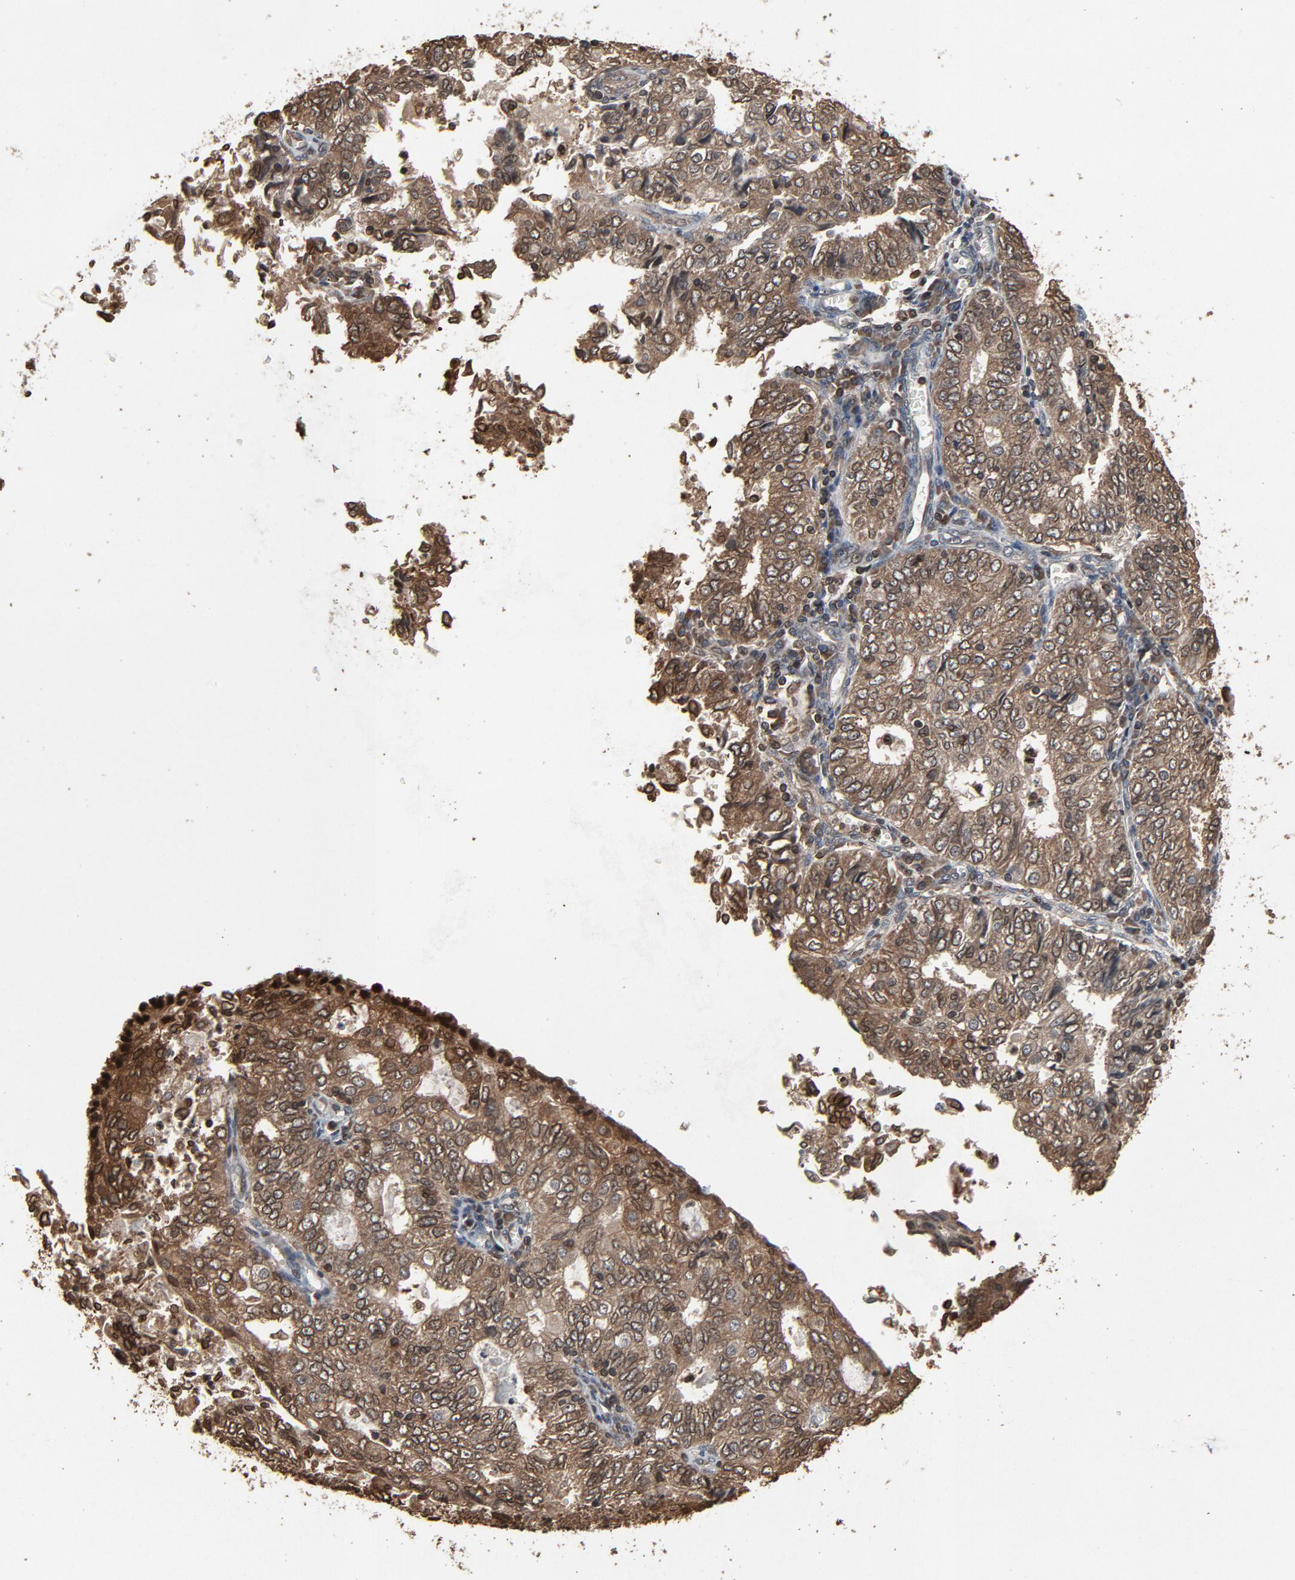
{"staining": {"intensity": "moderate", "quantity": ">75%", "location": "cytoplasmic/membranous,nuclear"}, "tissue": "endometrial cancer", "cell_type": "Tumor cells", "image_type": "cancer", "snomed": [{"axis": "morphology", "description": "Adenocarcinoma, NOS"}, {"axis": "topography", "description": "Endometrium"}], "caption": "Immunohistochemical staining of human endometrial cancer exhibits medium levels of moderate cytoplasmic/membranous and nuclear protein positivity in approximately >75% of tumor cells.", "gene": "UBE2D1", "patient": {"sex": "female", "age": 69}}